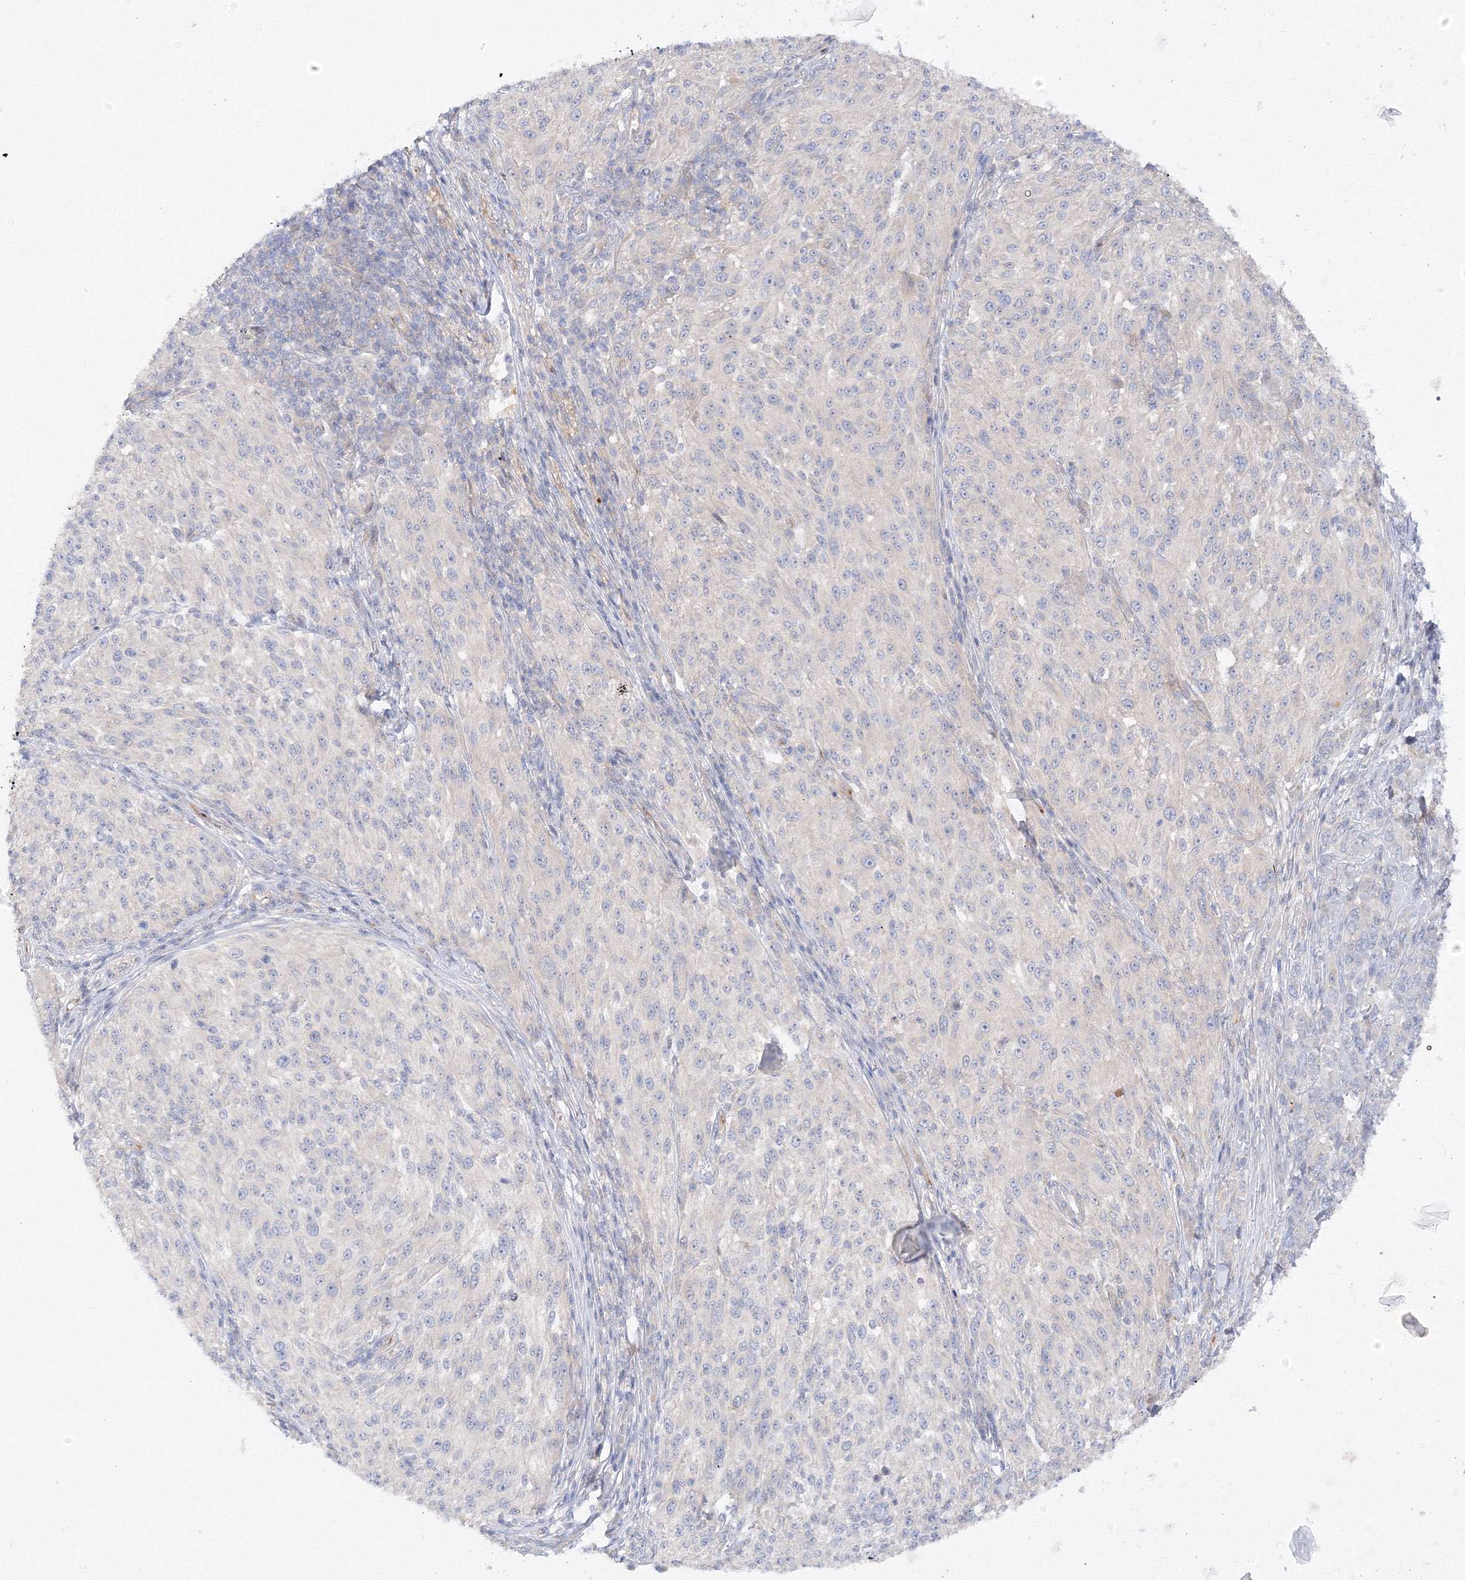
{"staining": {"intensity": "negative", "quantity": "none", "location": "none"}, "tissue": "melanoma", "cell_type": "Tumor cells", "image_type": "cancer", "snomed": [{"axis": "morphology", "description": "Malignant melanoma, NOS"}, {"axis": "topography", "description": "Skin of trunk"}], "caption": "High magnification brightfield microscopy of melanoma stained with DAB (3,3'-diaminobenzidine) (brown) and counterstained with hematoxylin (blue): tumor cells show no significant expression. (Stains: DAB (3,3'-diaminobenzidine) IHC with hematoxylin counter stain, Microscopy: brightfield microscopy at high magnification).", "gene": "DIS3L2", "patient": {"sex": "male", "age": 71}}